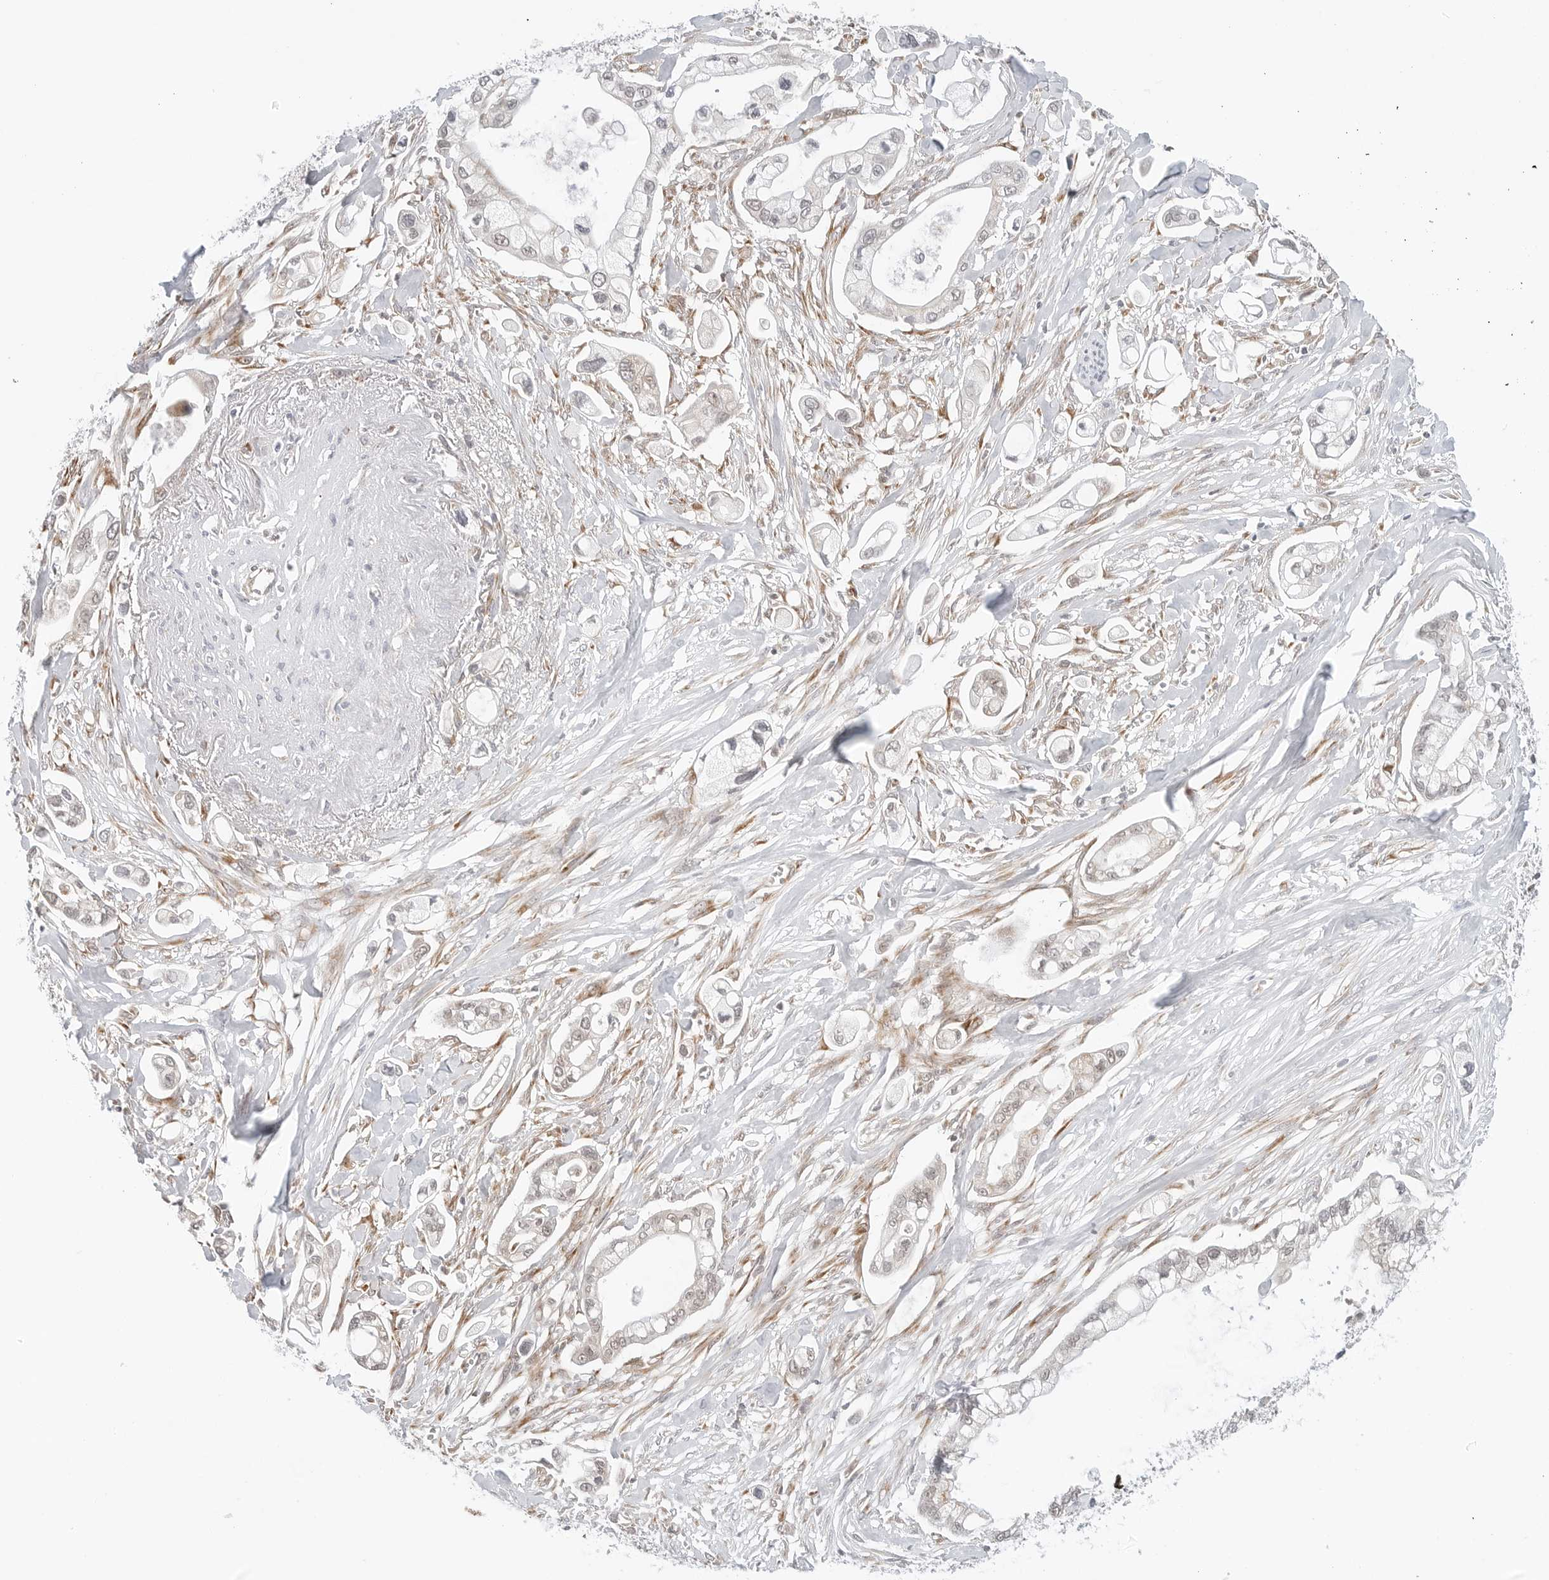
{"staining": {"intensity": "weak", "quantity": "25%-75%", "location": "cytoplasmic/membranous,nuclear"}, "tissue": "pancreatic cancer", "cell_type": "Tumor cells", "image_type": "cancer", "snomed": [{"axis": "morphology", "description": "Adenocarcinoma, NOS"}, {"axis": "topography", "description": "Pancreas"}], "caption": "This is an image of immunohistochemistry staining of pancreatic adenocarcinoma, which shows weak expression in the cytoplasmic/membranous and nuclear of tumor cells.", "gene": "POLR3GL", "patient": {"sex": "male", "age": 68}}